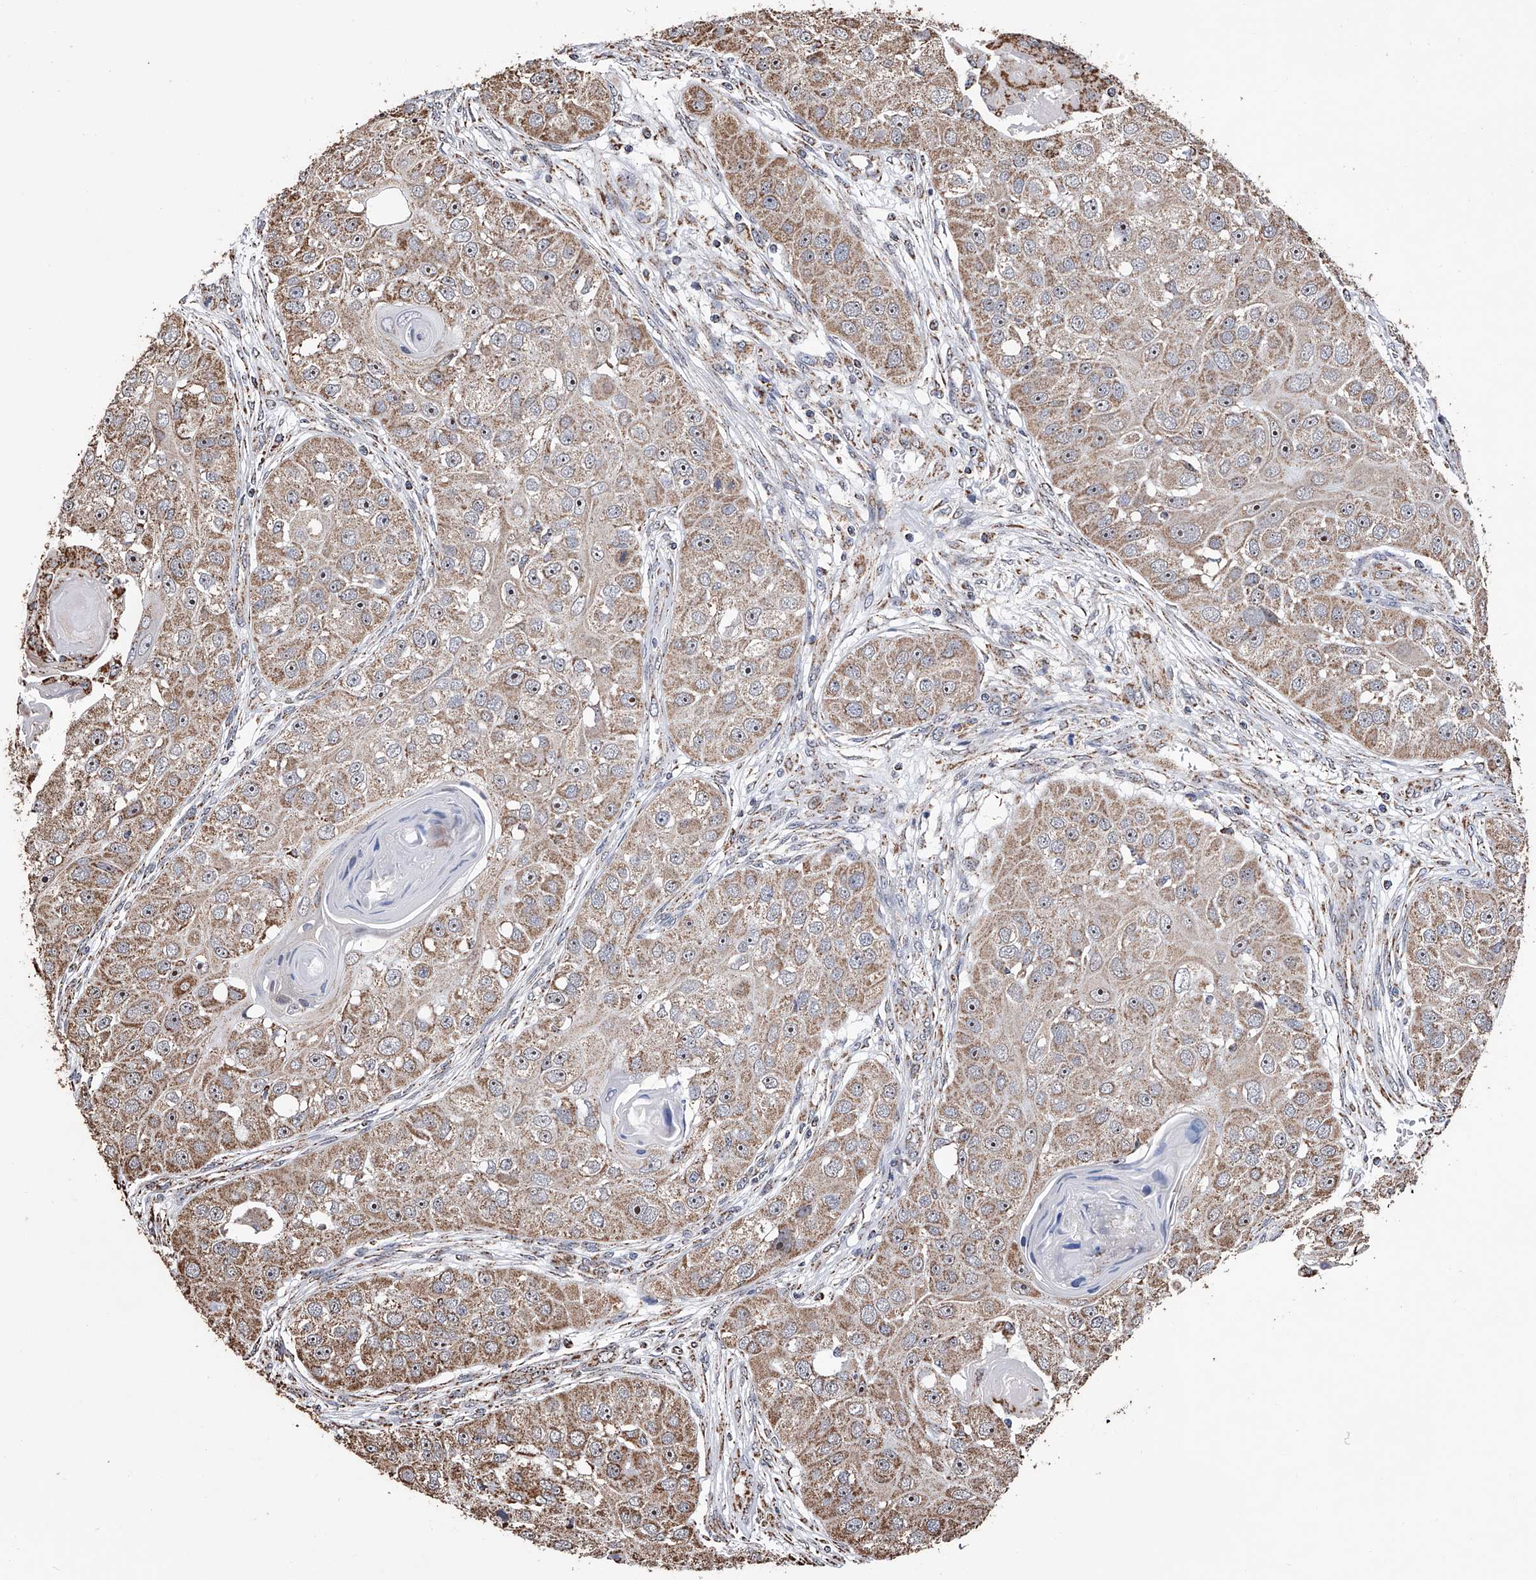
{"staining": {"intensity": "moderate", "quantity": ">75%", "location": "cytoplasmic/membranous"}, "tissue": "head and neck cancer", "cell_type": "Tumor cells", "image_type": "cancer", "snomed": [{"axis": "morphology", "description": "Normal tissue, NOS"}, {"axis": "morphology", "description": "Squamous cell carcinoma, NOS"}, {"axis": "topography", "description": "Skeletal muscle"}, {"axis": "topography", "description": "Head-Neck"}], "caption": "The image reveals a brown stain indicating the presence of a protein in the cytoplasmic/membranous of tumor cells in head and neck cancer (squamous cell carcinoma). The protein of interest is shown in brown color, while the nuclei are stained blue.", "gene": "SMPDL3A", "patient": {"sex": "male", "age": 51}}